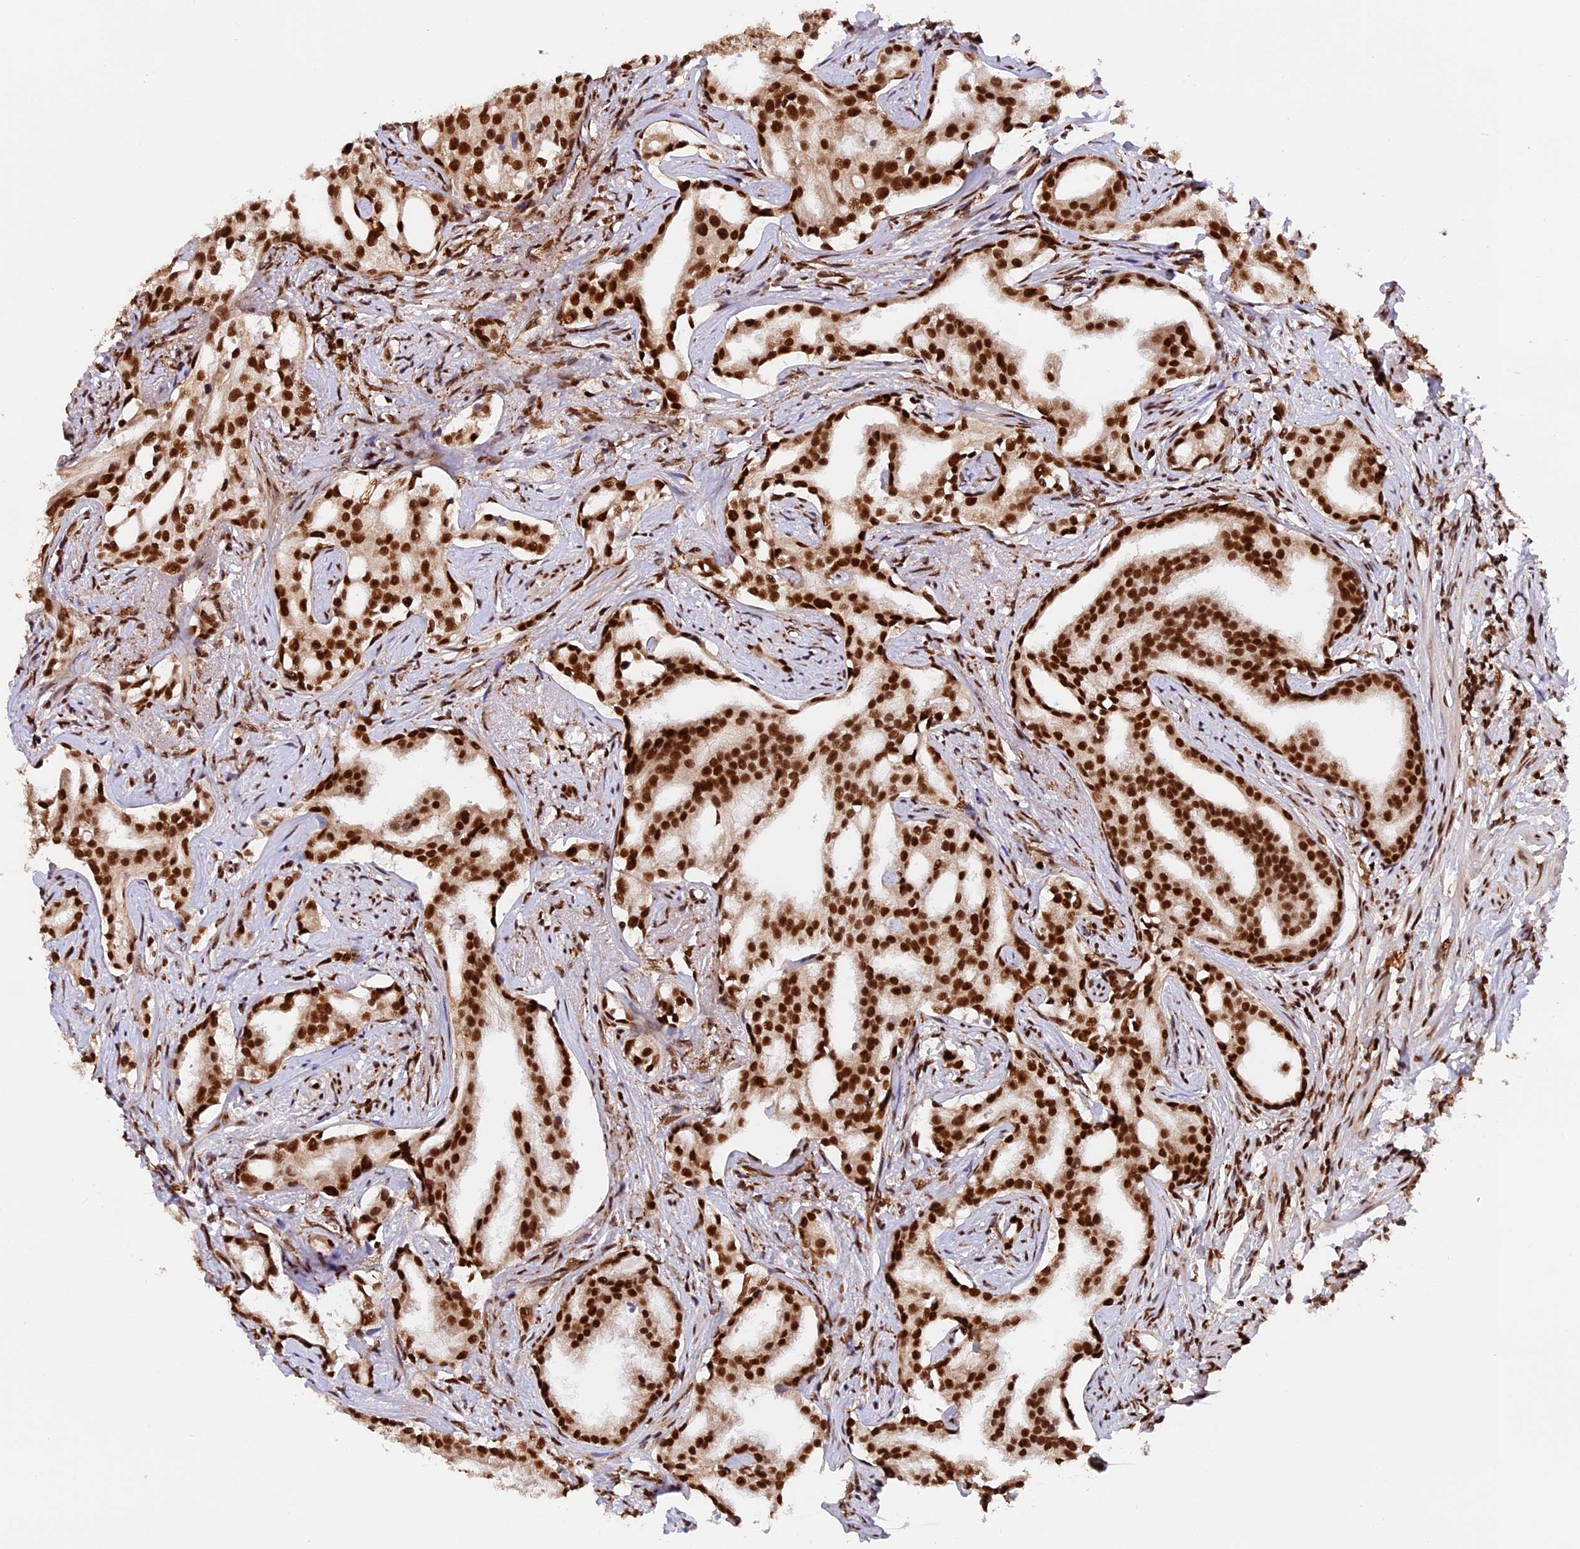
{"staining": {"intensity": "strong", "quantity": ">75%", "location": "nuclear"}, "tissue": "prostate cancer", "cell_type": "Tumor cells", "image_type": "cancer", "snomed": [{"axis": "morphology", "description": "Adenocarcinoma, High grade"}, {"axis": "topography", "description": "Prostate"}], "caption": "Protein staining displays strong nuclear expression in approximately >75% of tumor cells in prostate cancer (high-grade adenocarcinoma). The protein of interest is shown in brown color, while the nuclei are stained blue.", "gene": "RAMAC", "patient": {"sex": "male", "age": 67}}